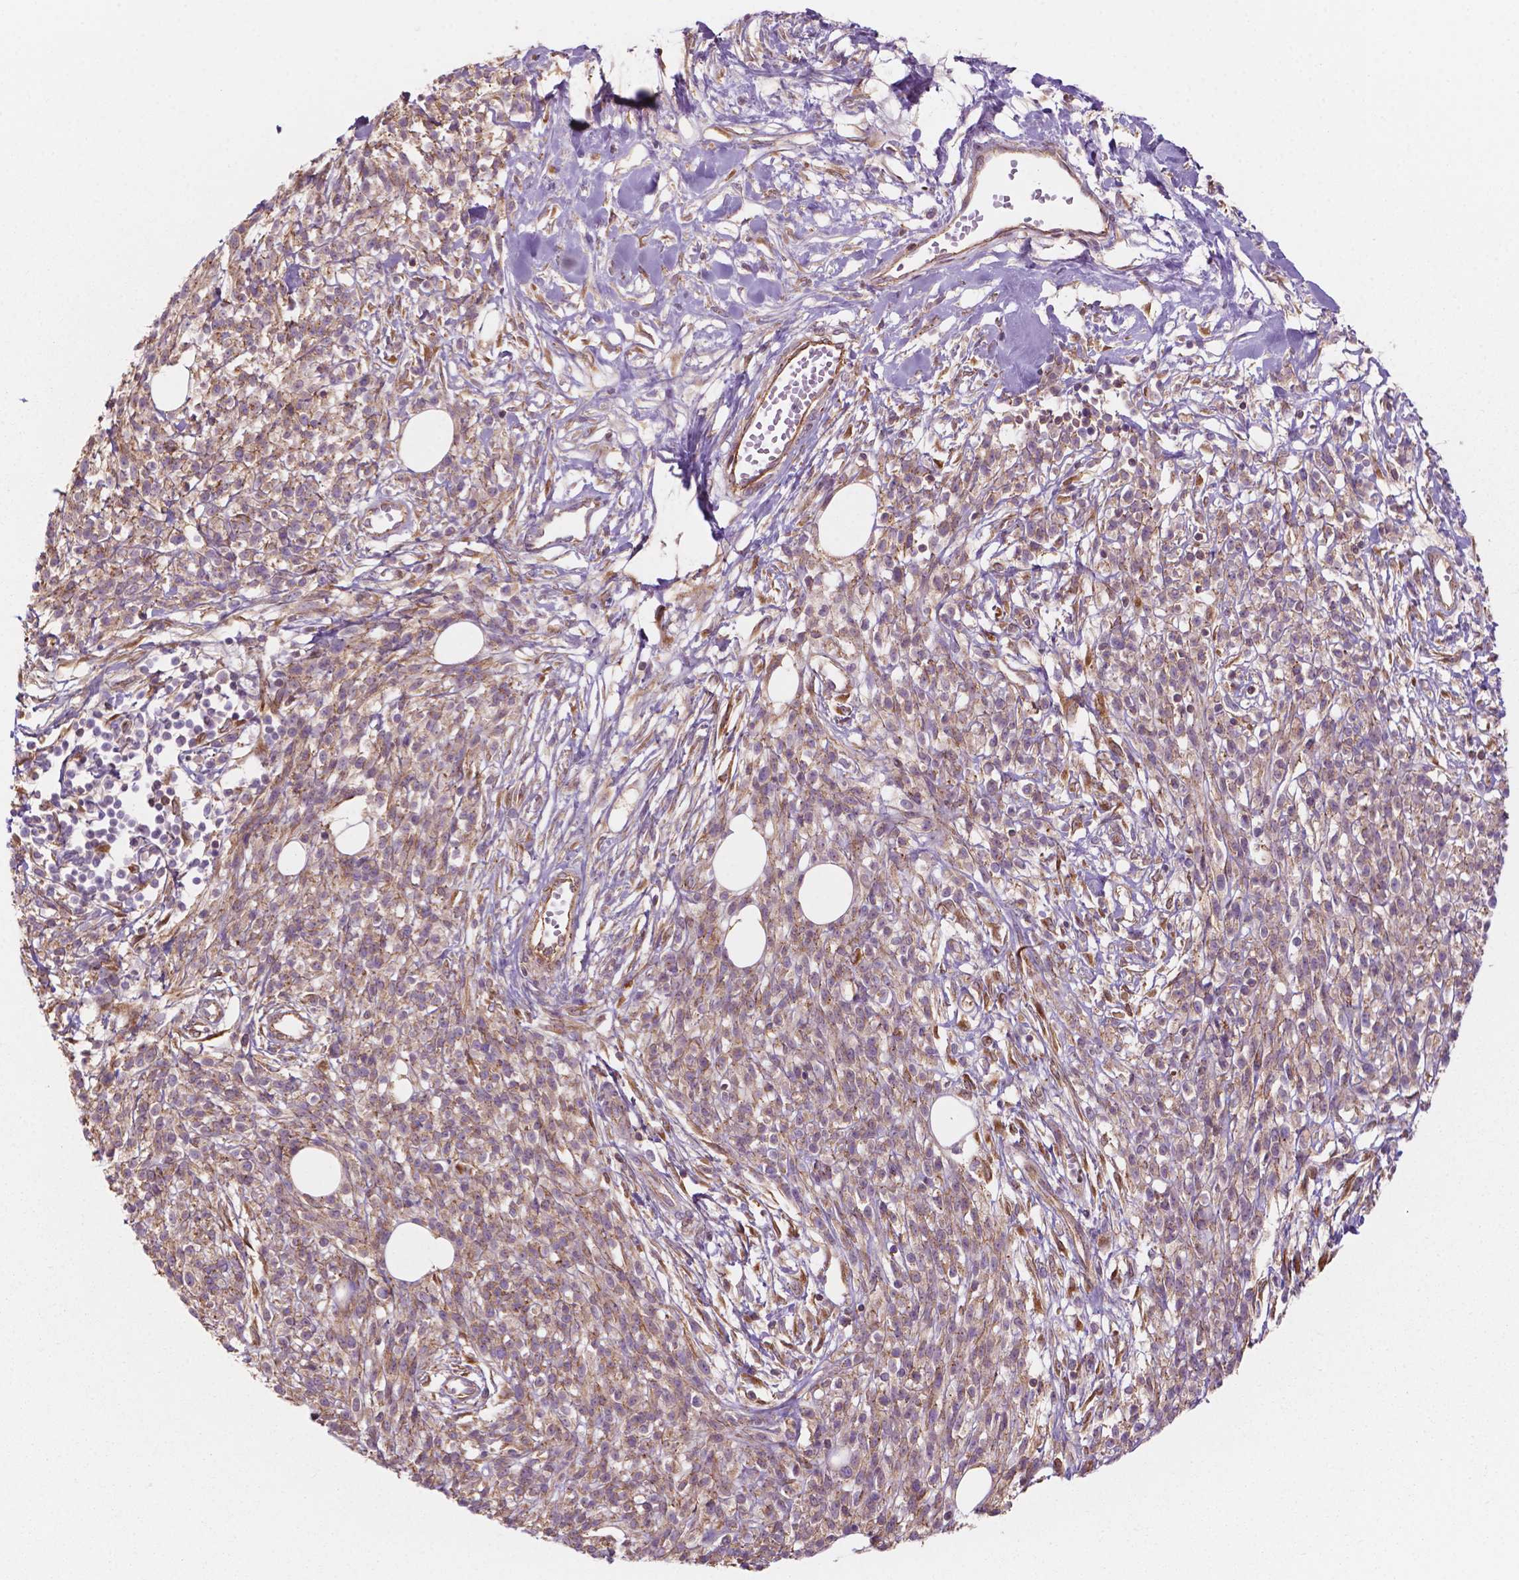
{"staining": {"intensity": "weak", "quantity": ">75%", "location": "cytoplasmic/membranous"}, "tissue": "melanoma", "cell_type": "Tumor cells", "image_type": "cancer", "snomed": [{"axis": "morphology", "description": "Malignant melanoma, NOS"}, {"axis": "topography", "description": "Skin"}, {"axis": "topography", "description": "Skin of trunk"}], "caption": "Malignant melanoma stained with DAB immunohistochemistry exhibits low levels of weak cytoplasmic/membranous staining in approximately >75% of tumor cells.", "gene": "SURF4", "patient": {"sex": "male", "age": 74}}